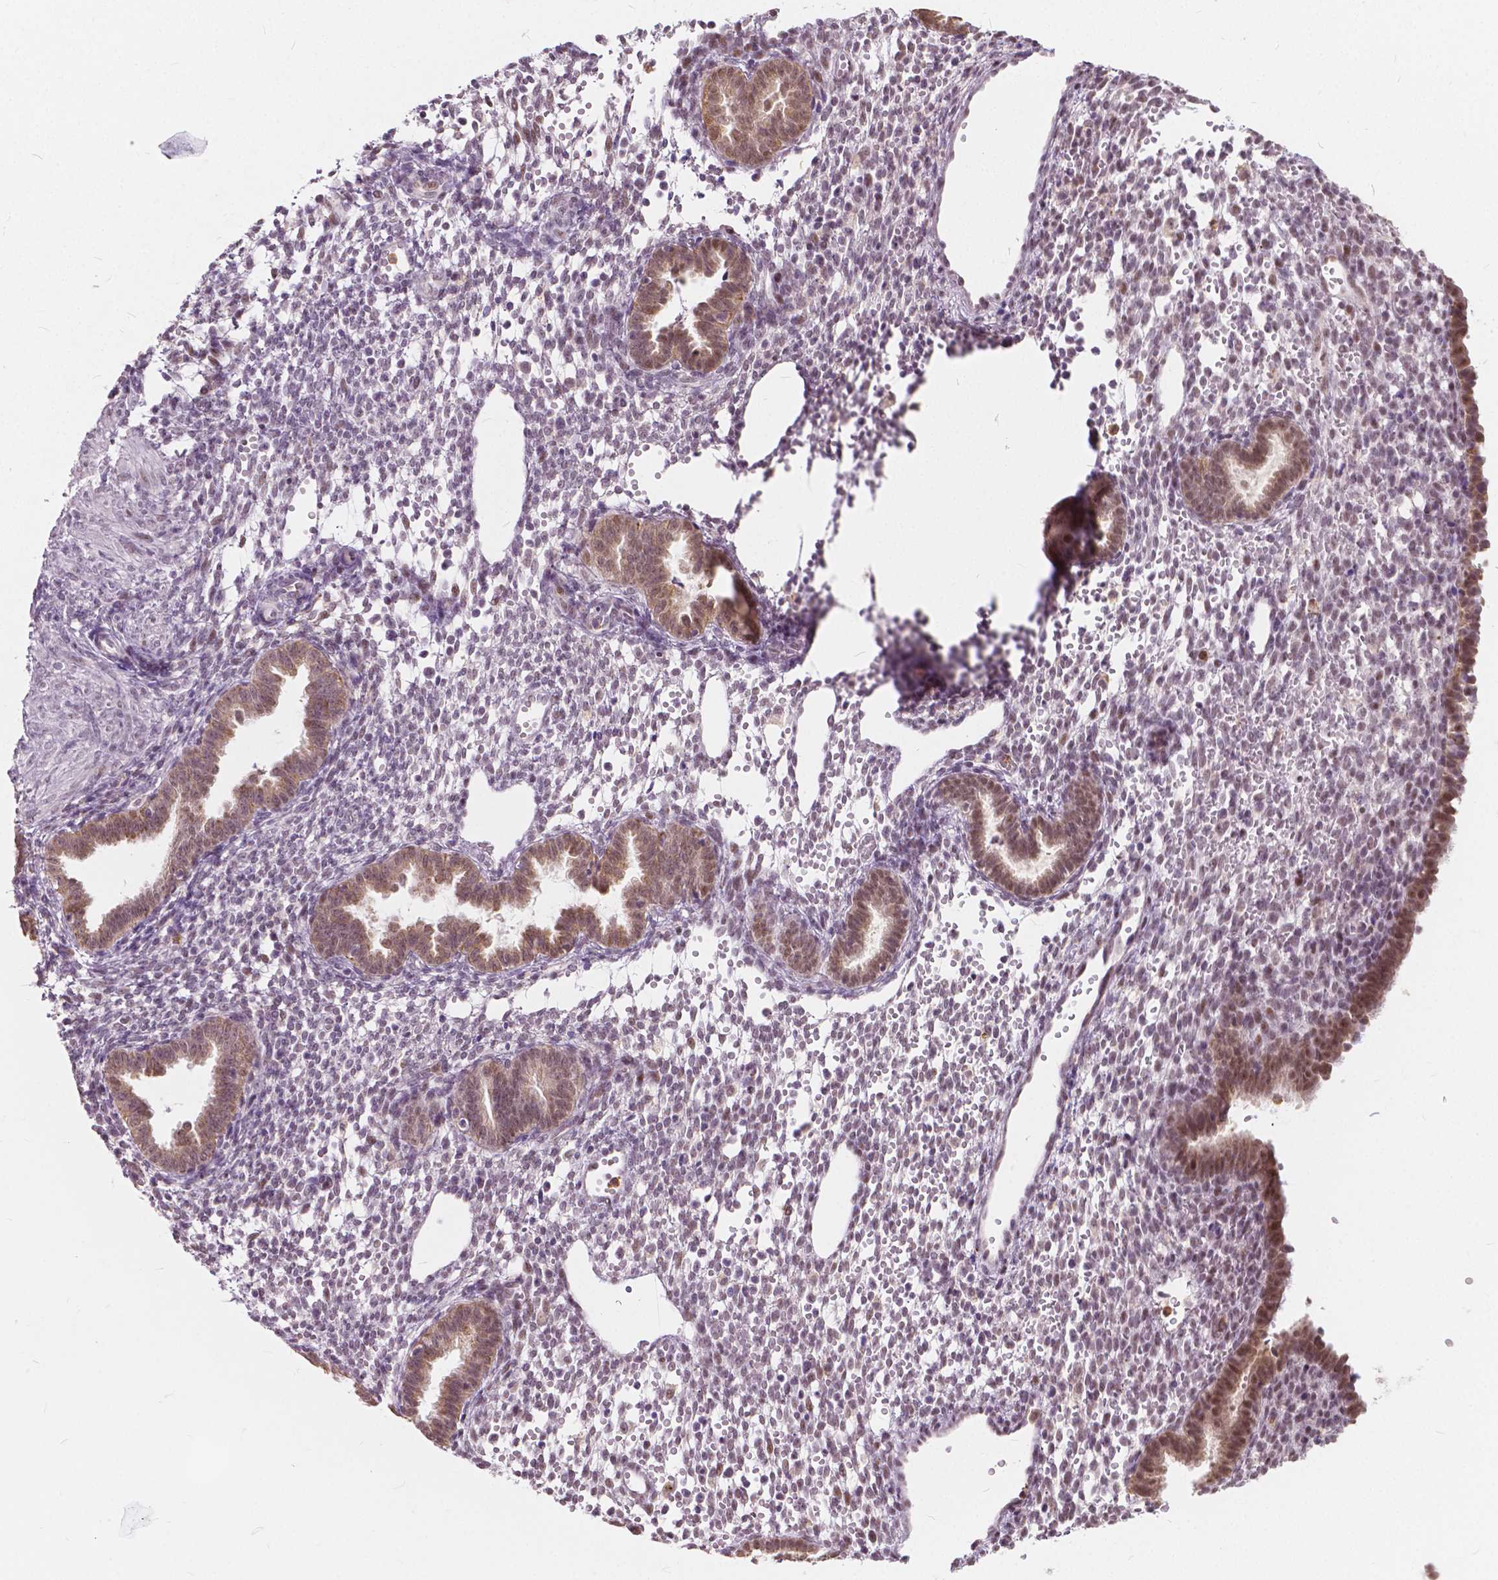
{"staining": {"intensity": "negative", "quantity": "none", "location": "none"}, "tissue": "endometrium", "cell_type": "Cells in endometrial stroma", "image_type": "normal", "snomed": [{"axis": "morphology", "description": "Normal tissue, NOS"}, {"axis": "topography", "description": "Endometrium"}], "caption": "Cells in endometrial stroma show no significant protein positivity in unremarkable endometrium.", "gene": "DLX6", "patient": {"sex": "female", "age": 36}}